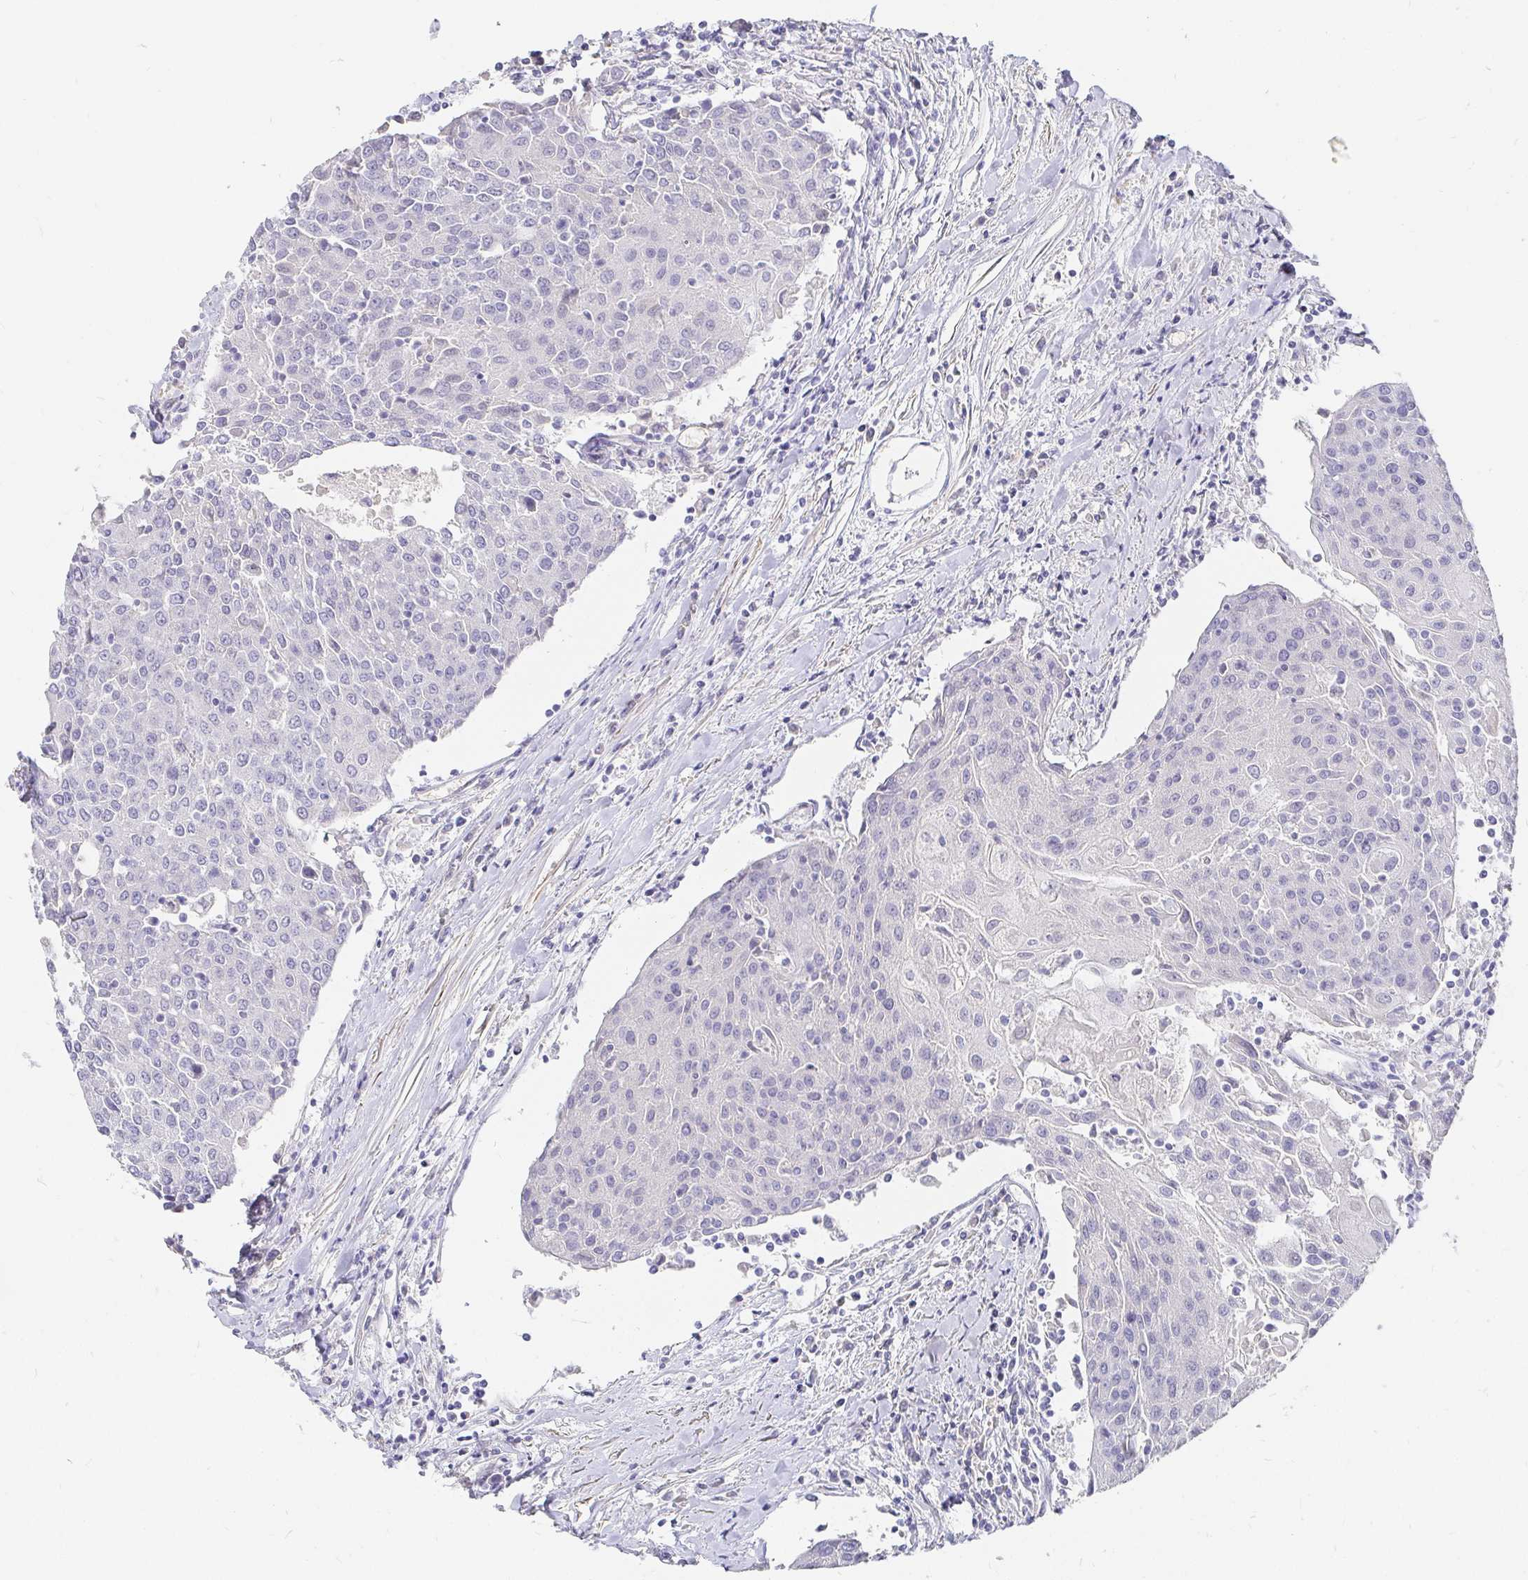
{"staining": {"intensity": "negative", "quantity": "none", "location": "none"}, "tissue": "urothelial cancer", "cell_type": "Tumor cells", "image_type": "cancer", "snomed": [{"axis": "morphology", "description": "Urothelial carcinoma, High grade"}, {"axis": "topography", "description": "Urinary bladder"}], "caption": "Micrograph shows no significant protein expression in tumor cells of urothelial cancer. The staining is performed using DAB (3,3'-diaminobenzidine) brown chromogen with nuclei counter-stained in using hematoxylin.", "gene": "FGF21", "patient": {"sex": "female", "age": 85}}